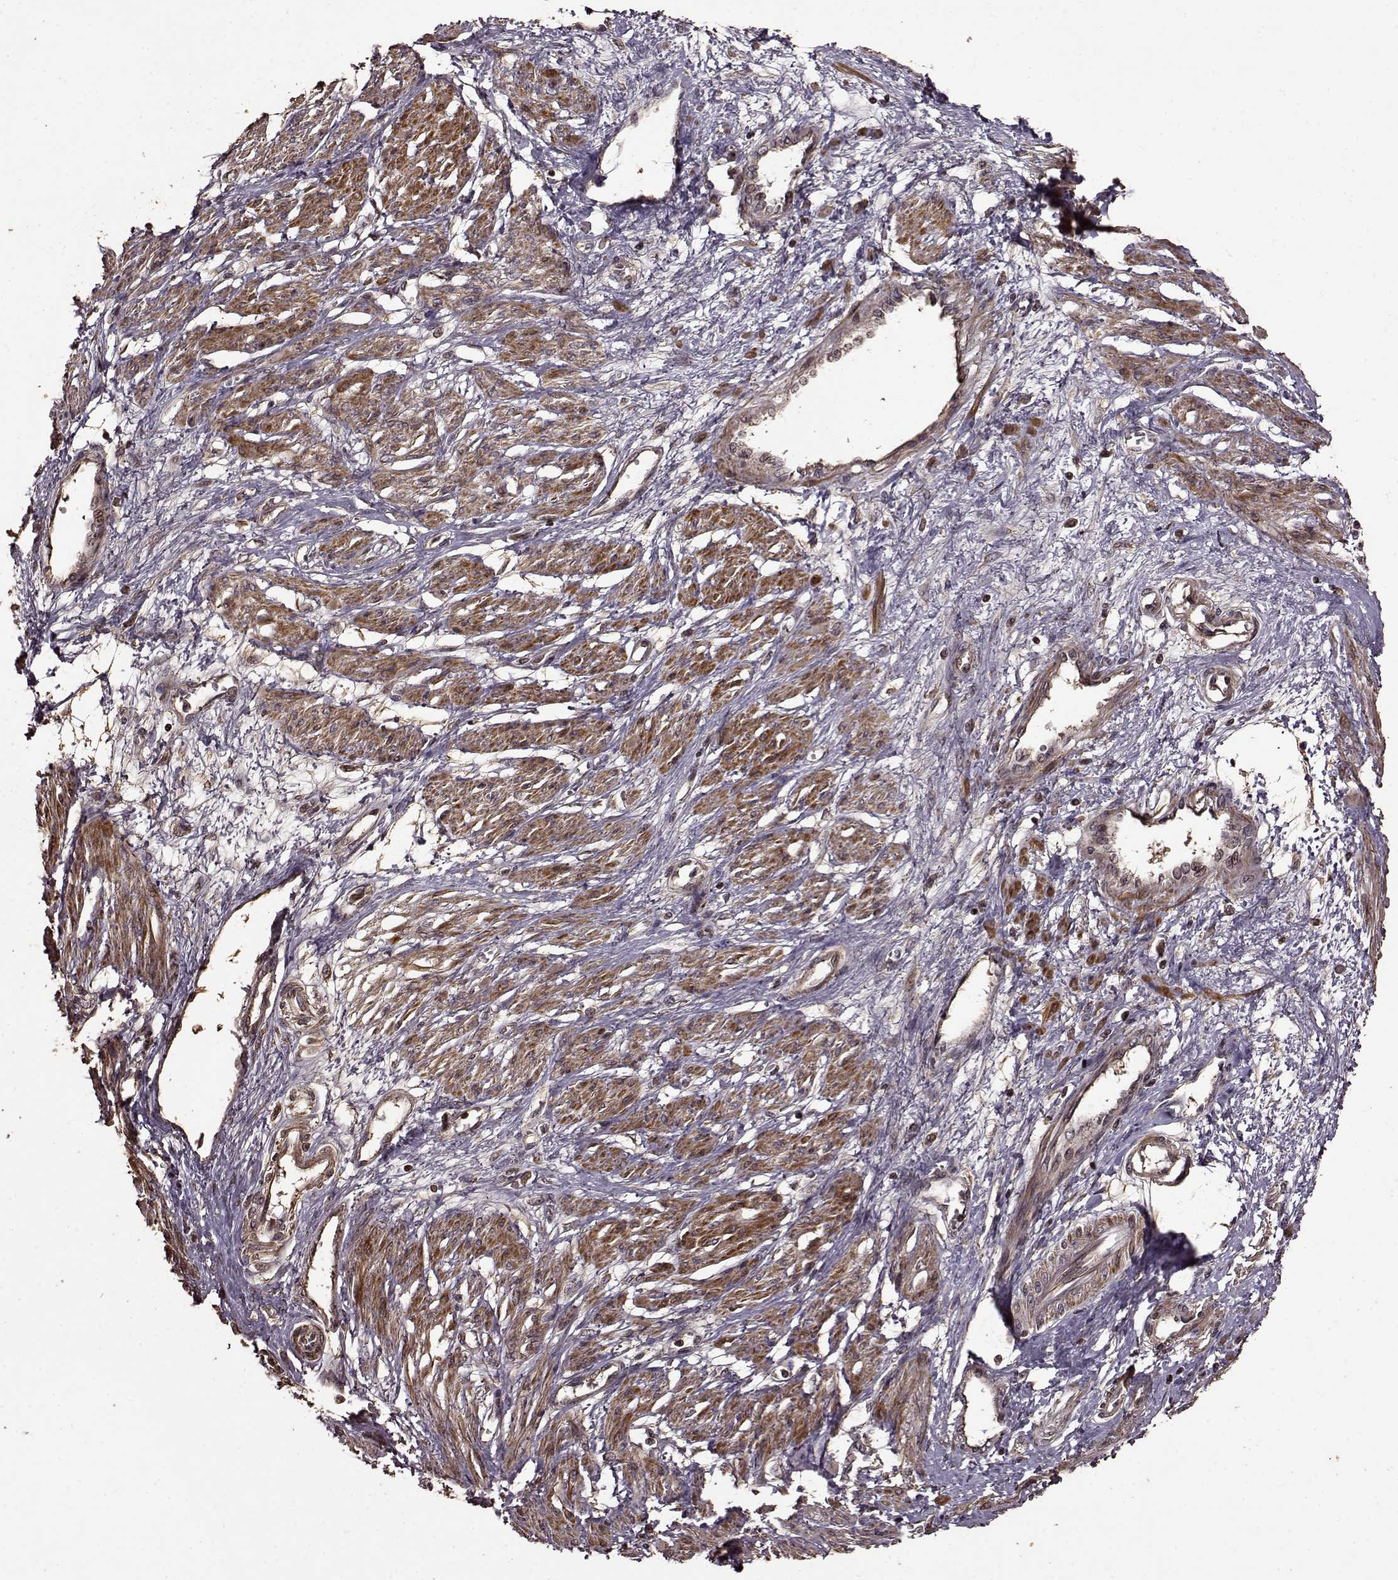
{"staining": {"intensity": "strong", "quantity": "25%-75%", "location": "cytoplasmic/membranous"}, "tissue": "smooth muscle", "cell_type": "Smooth muscle cells", "image_type": "normal", "snomed": [{"axis": "morphology", "description": "Normal tissue, NOS"}, {"axis": "topography", "description": "Smooth muscle"}, {"axis": "topography", "description": "Uterus"}], "caption": "Immunohistochemistry (IHC) staining of benign smooth muscle, which shows high levels of strong cytoplasmic/membranous expression in about 25%-75% of smooth muscle cells indicating strong cytoplasmic/membranous protein positivity. The staining was performed using DAB (brown) for protein detection and nuclei were counterstained in hematoxylin (blue).", "gene": "FBXW11", "patient": {"sex": "female", "age": 39}}